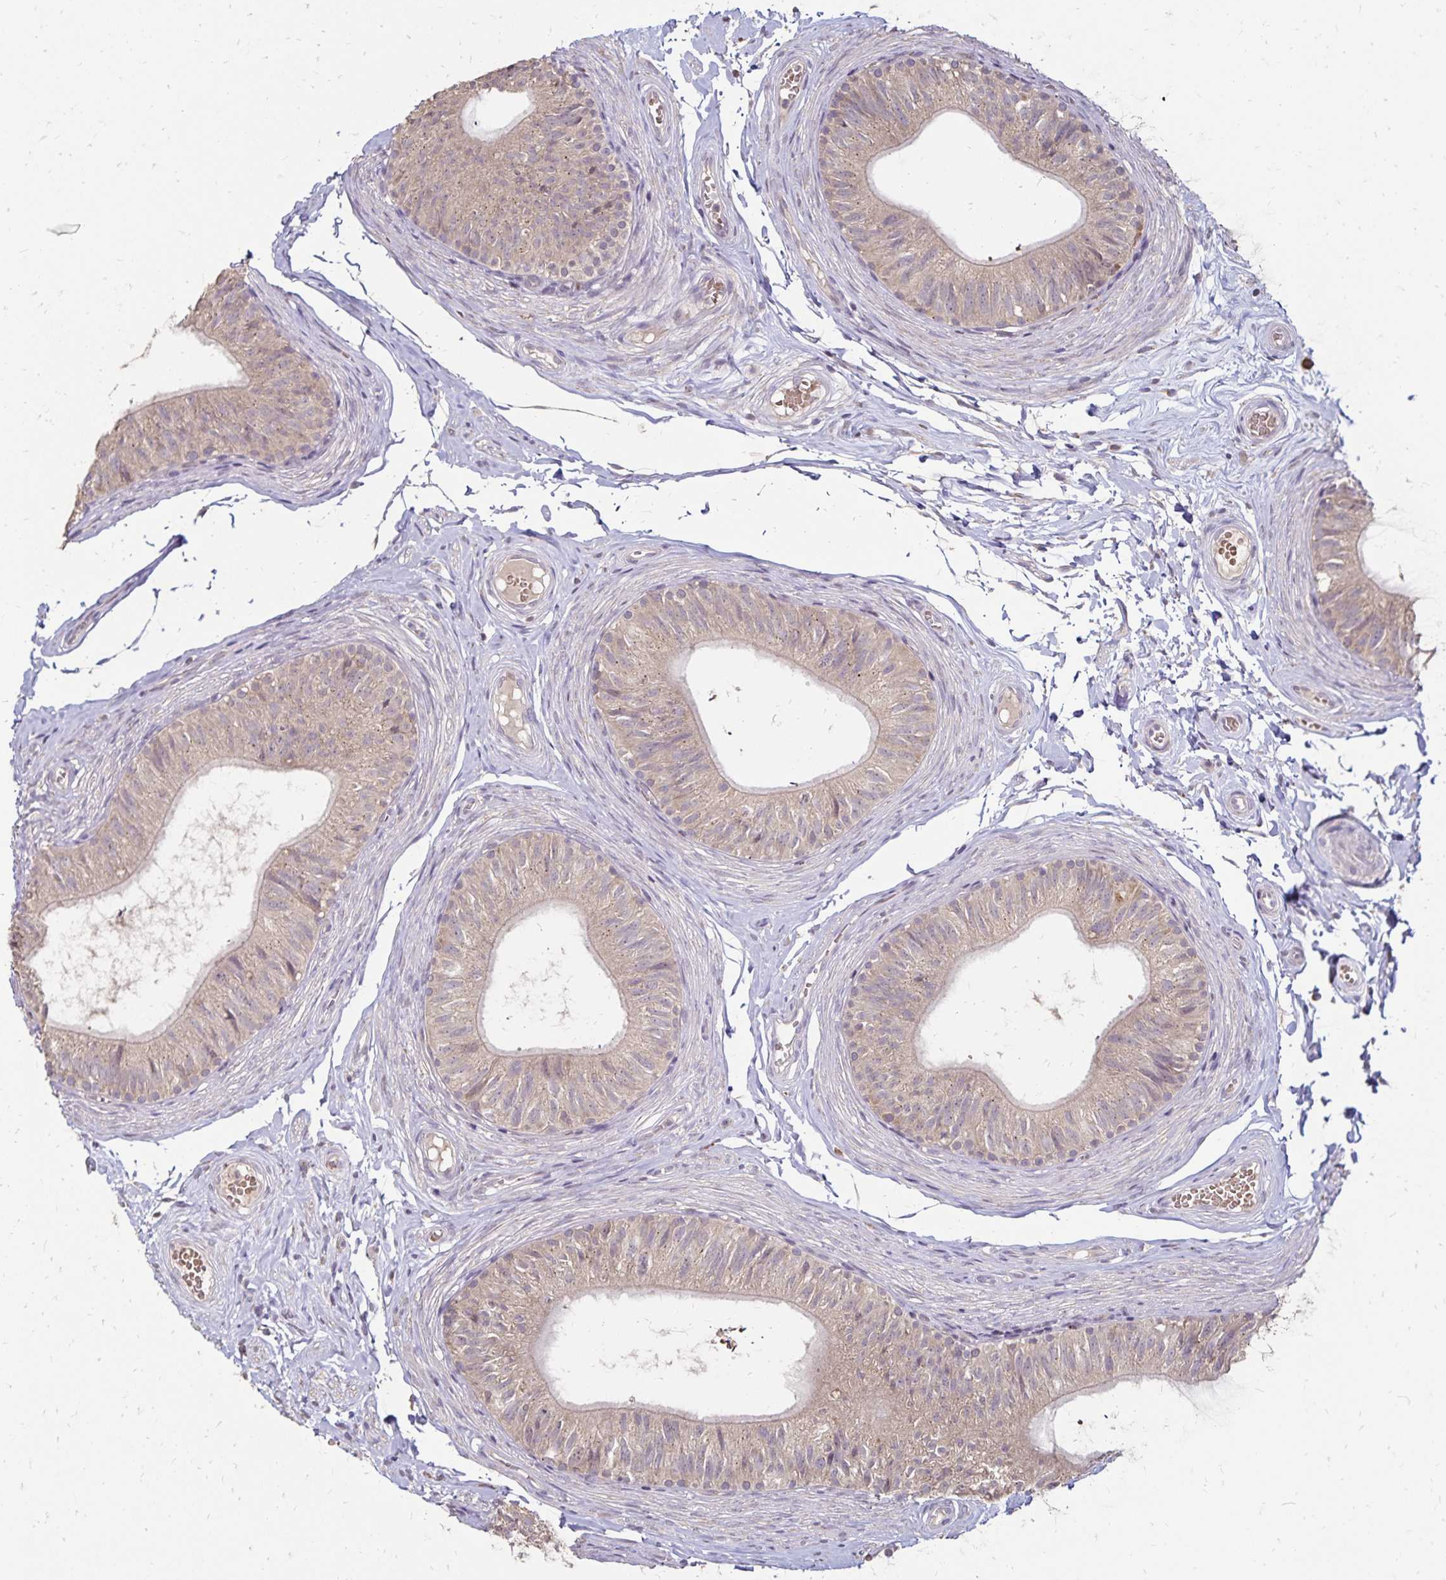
{"staining": {"intensity": "weak", "quantity": ">75%", "location": "cytoplasmic/membranous"}, "tissue": "epididymis", "cell_type": "Glandular cells", "image_type": "normal", "snomed": [{"axis": "morphology", "description": "Normal tissue, NOS"}, {"axis": "topography", "description": "Epididymis, spermatic cord, NOS"}, {"axis": "topography", "description": "Epididymis"}, {"axis": "topography", "description": "Peripheral nerve tissue"}], "caption": "DAB (3,3'-diaminobenzidine) immunohistochemical staining of normal epididymis displays weak cytoplasmic/membranous protein positivity in about >75% of glandular cells. The protein is stained brown, and the nuclei are stained in blue (DAB (3,3'-diaminobenzidine) IHC with brightfield microscopy, high magnification).", "gene": "EMC10", "patient": {"sex": "male", "age": 29}}